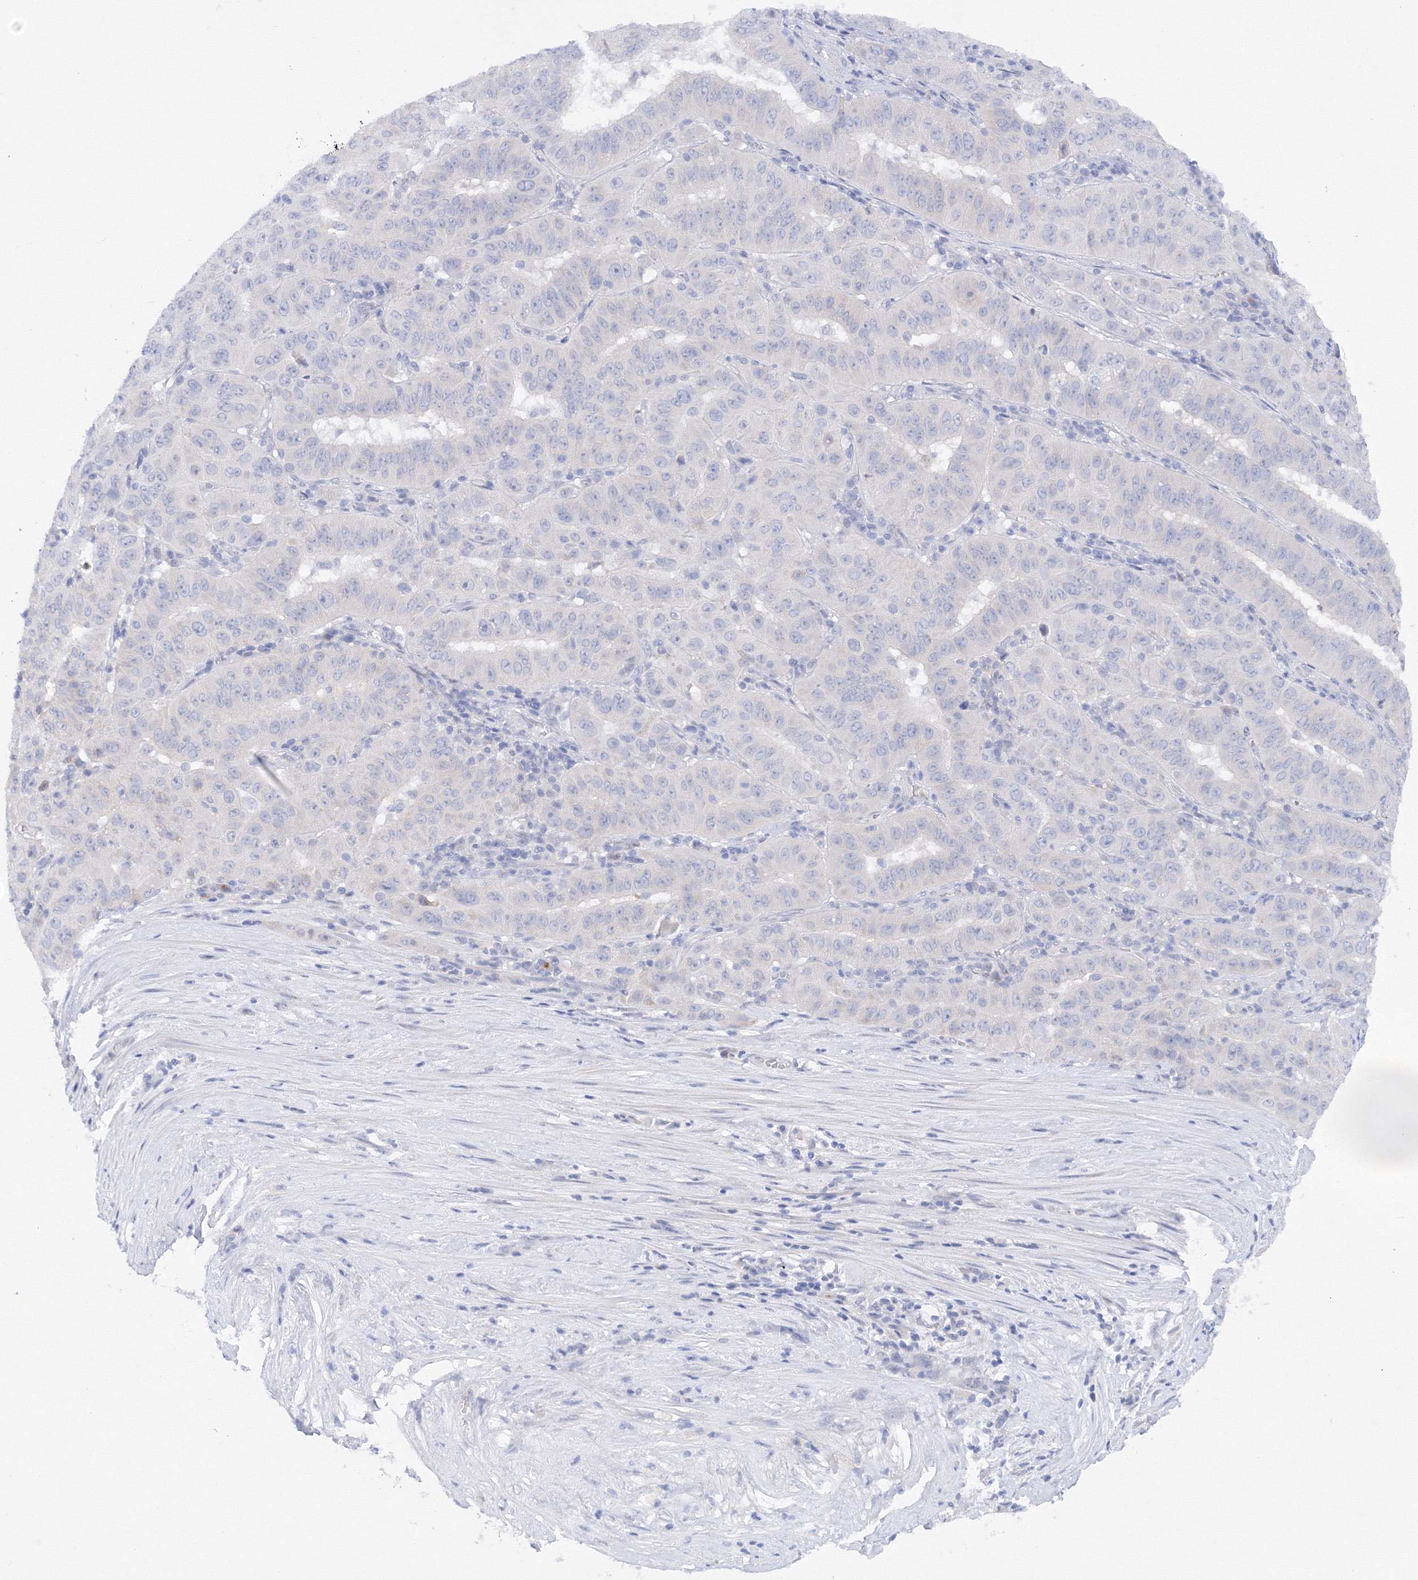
{"staining": {"intensity": "negative", "quantity": "none", "location": "none"}, "tissue": "pancreatic cancer", "cell_type": "Tumor cells", "image_type": "cancer", "snomed": [{"axis": "morphology", "description": "Adenocarcinoma, NOS"}, {"axis": "topography", "description": "Pancreas"}], "caption": "Tumor cells are negative for protein expression in human pancreatic cancer (adenocarcinoma).", "gene": "TAMM41", "patient": {"sex": "male", "age": 63}}